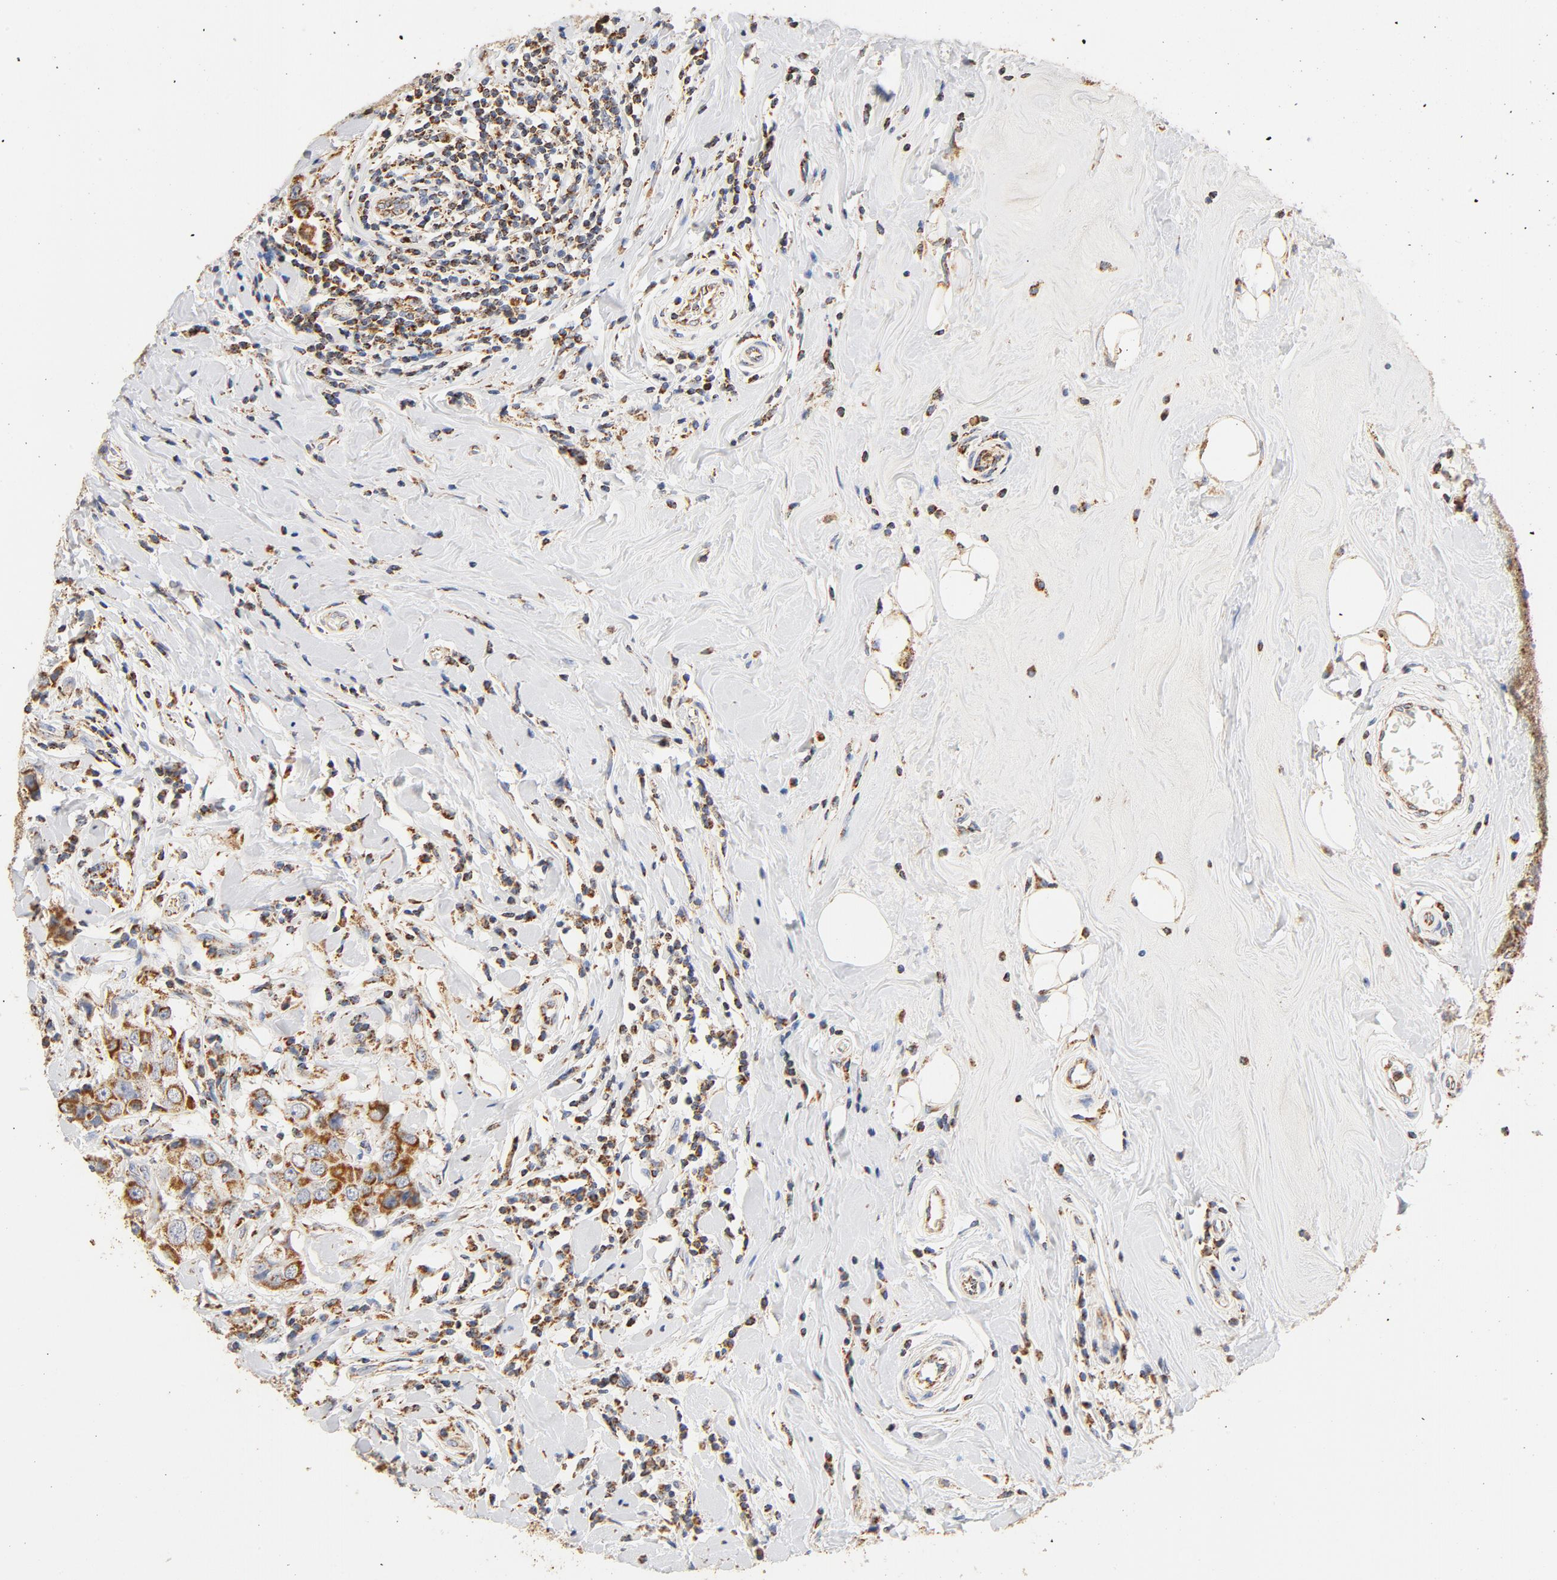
{"staining": {"intensity": "moderate", "quantity": ">75%", "location": "cytoplasmic/membranous"}, "tissue": "breast cancer", "cell_type": "Tumor cells", "image_type": "cancer", "snomed": [{"axis": "morphology", "description": "Duct carcinoma"}, {"axis": "topography", "description": "Breast"}], "caption": "Protein analysis of breast cancer tissue exhibits moderate cytoplasmic/membranous positivity in approximately >75% of tumor cells. Nuclei are stained in blue.", "gene": "COX4I1", "patient": {"sex": "female", "age": 27}}